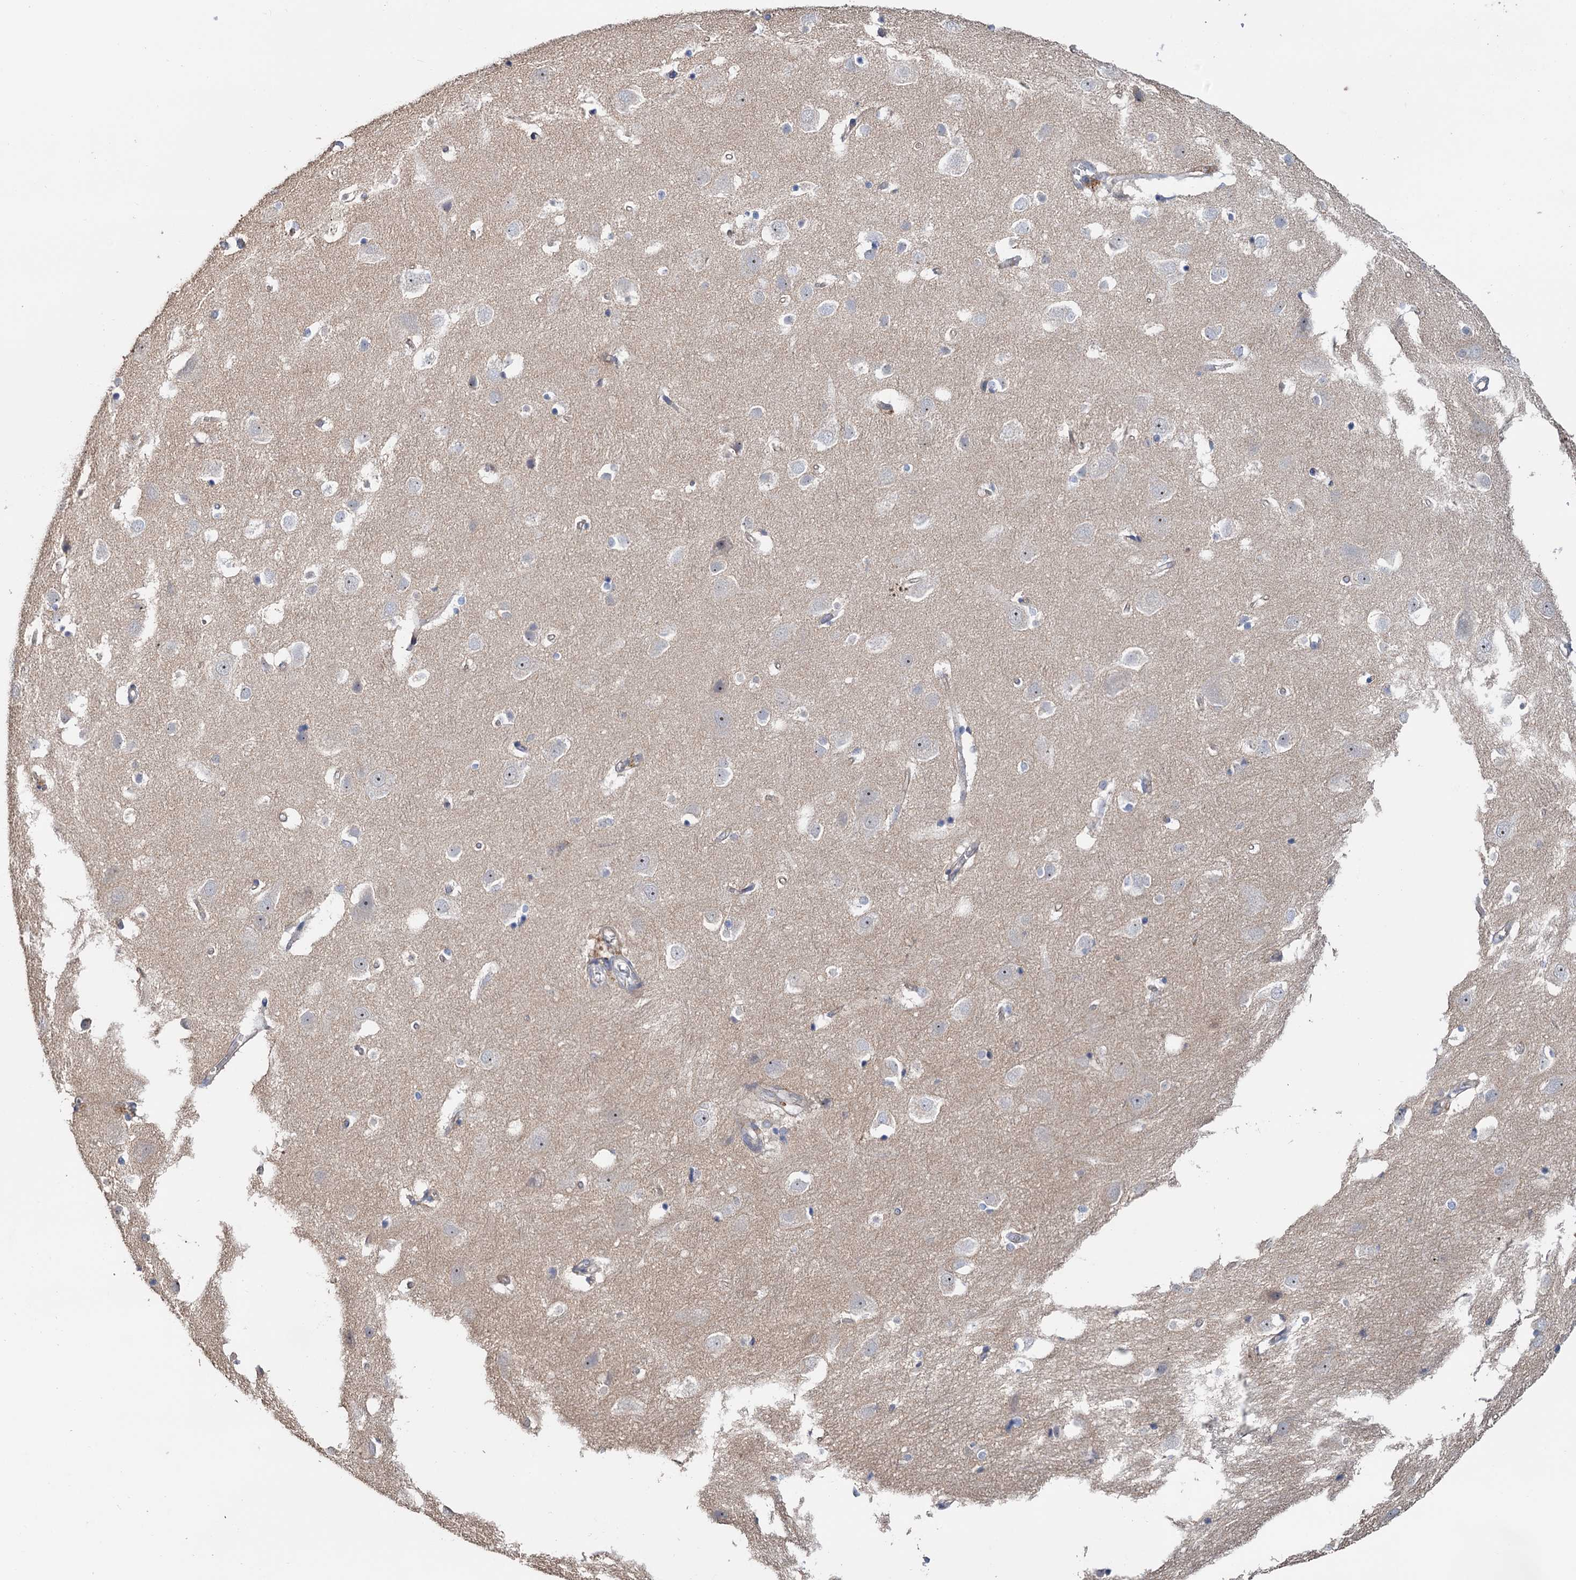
{"staining": {"intensity": "negative", "quantity": "none", "location": "none"}, "tissue": "cerebral cortex", "cell_type": "Endothelial cells", "image_type": "normal", "snomed": [{"axis": "morphology", "description": "Normal tissue, NOS"}, {"axis": "topography", "description": "Cerebral cortex"}], "caption": "Unremarkable cerebral cortex was stained to show a protein in brown. There is no significant staining in endothelial cells. Nuclei are stained in blue.", "gene": "C2CD3", "patient": {"sex": "male", "age": 54}}